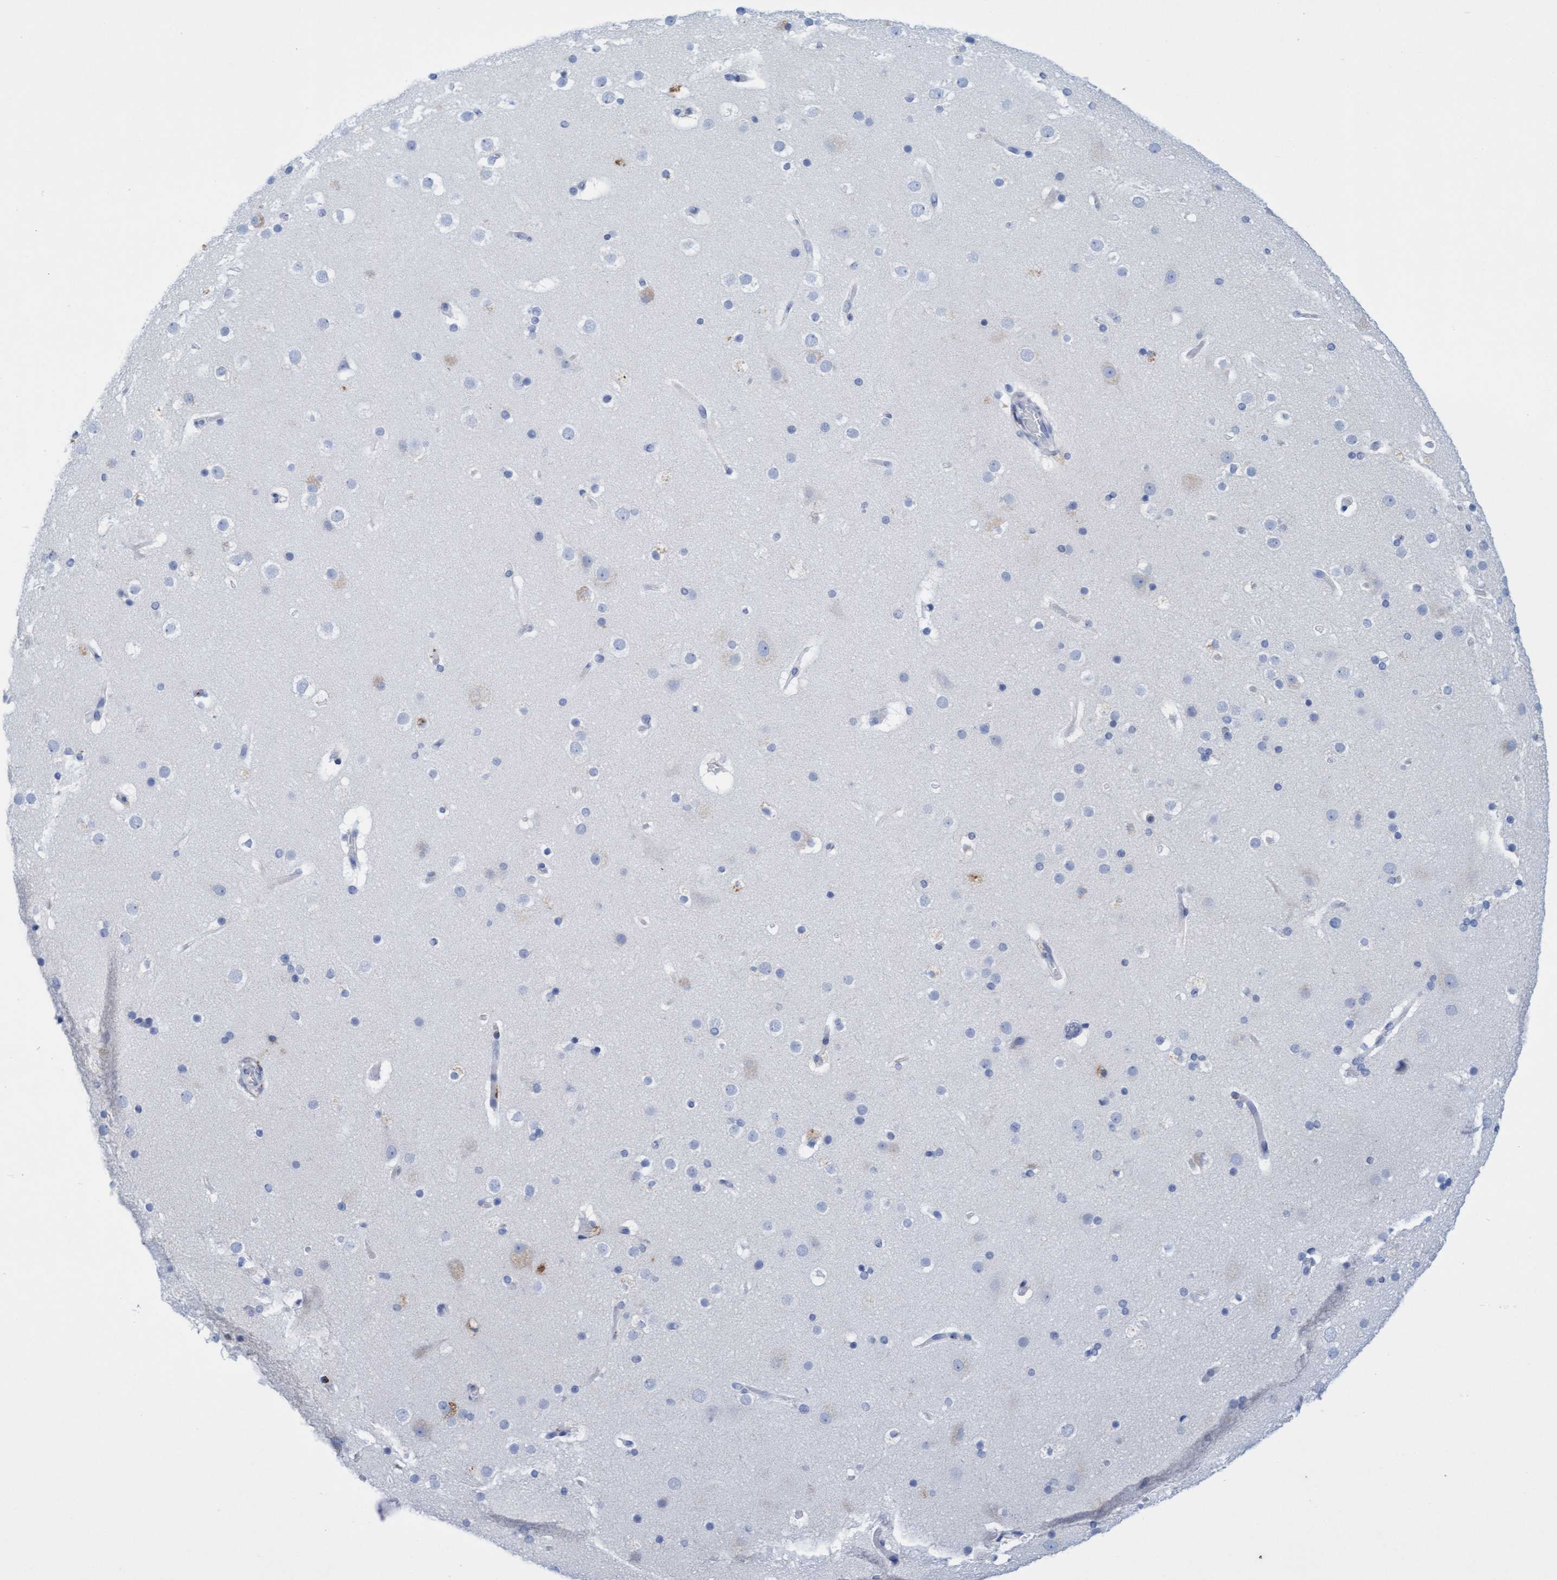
{"staining": {"intensity": "negative", "quantity": "none", "location": "none"}, "tissue": "cerebral cortex", "cell_type": "Endothelial cells", "image_type": "normal", "snomed": [{"axis": "morphology", "description": "Normal tissue, NOS"}, {"axis": "topography", "description": "Cerebral cortex"}], "caption": "DAB immunohistochemical staining of unremarkable cerebral cortex demonstrates no significant staining in endothelial cells.", "gene": "SGSH", "patient": {"sex": "male", "age": 57}}